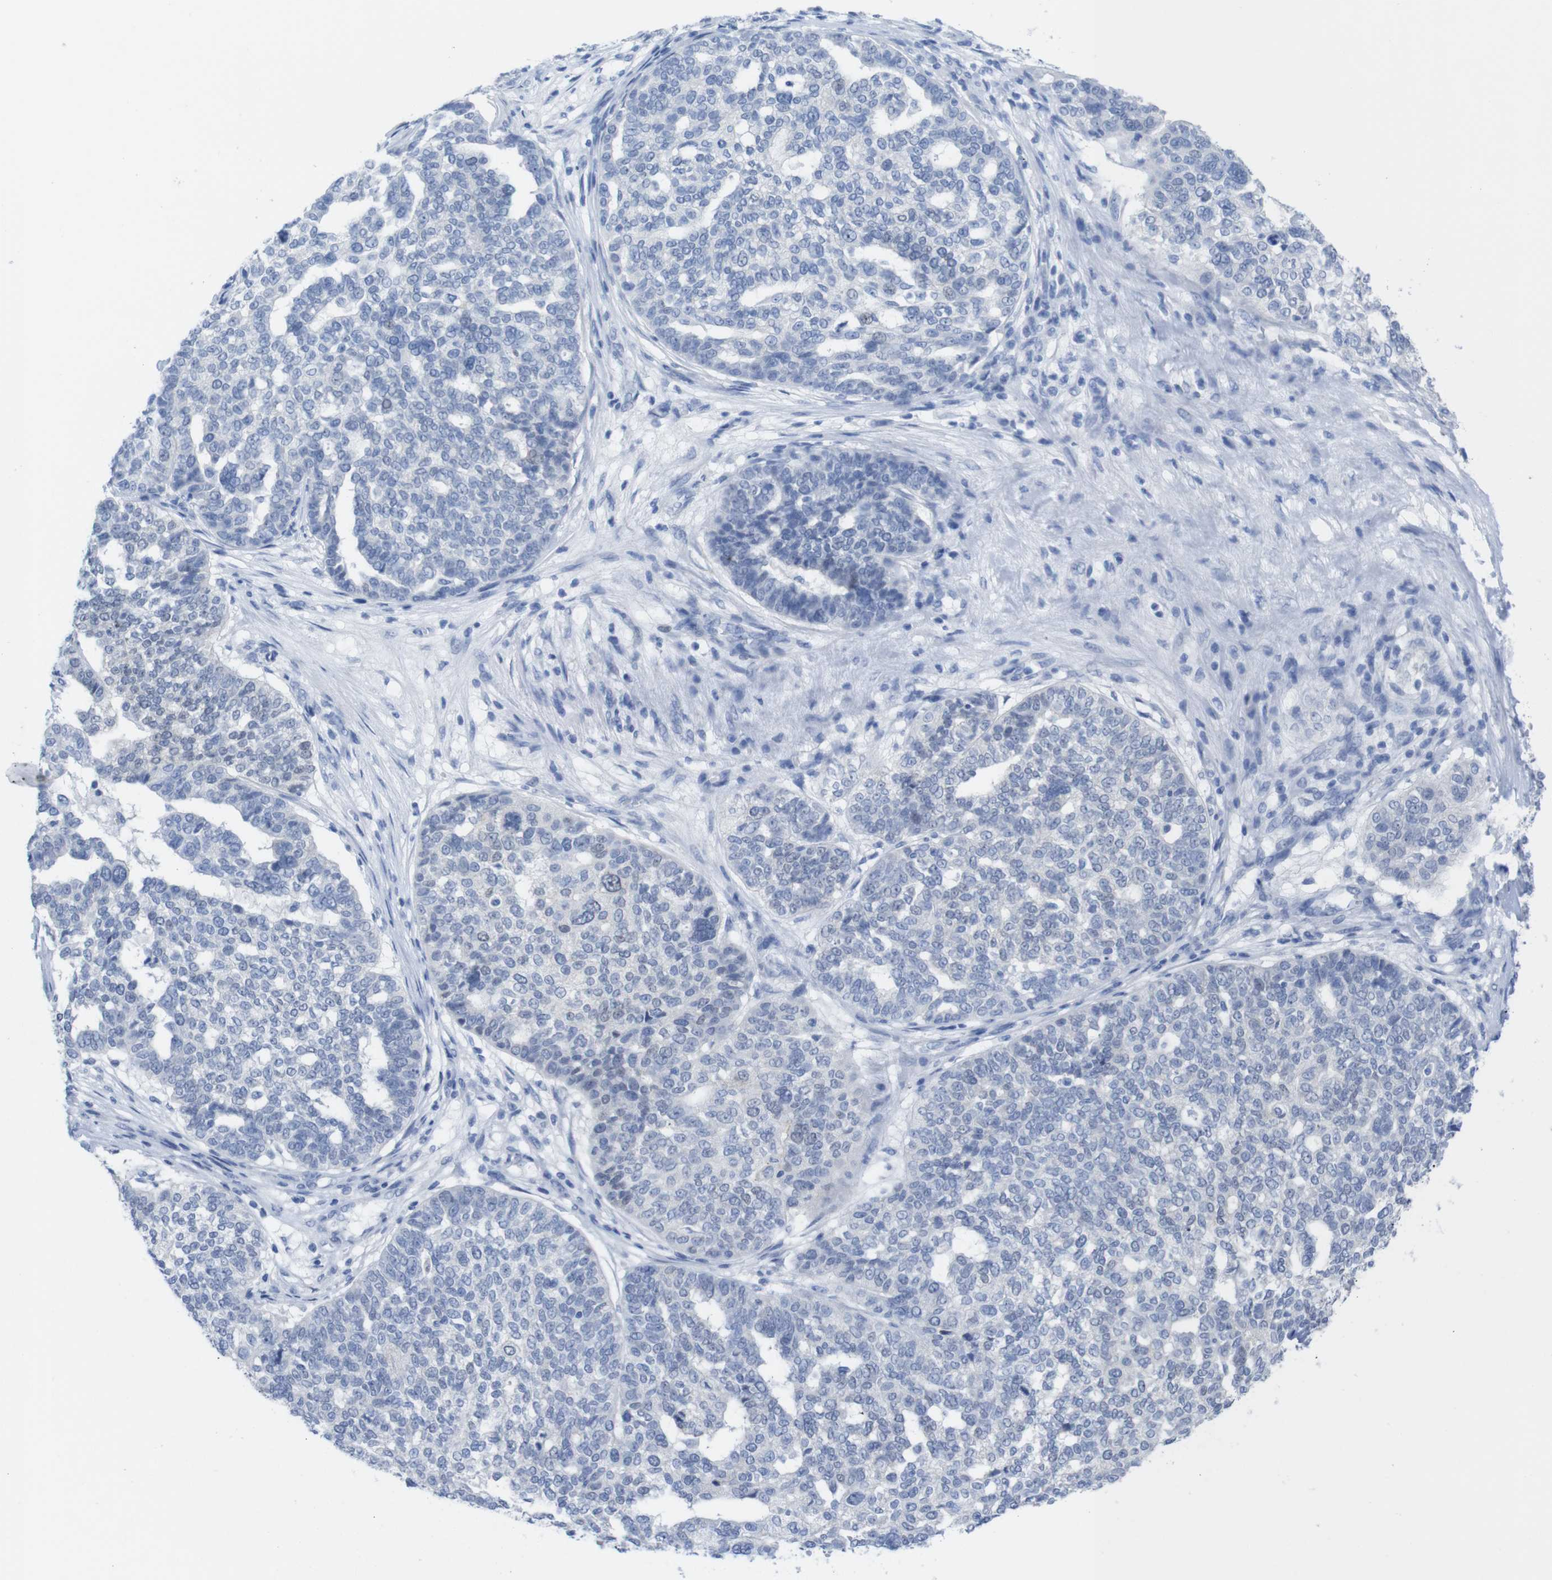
{"staining": {"intensity": "negative", "quantity": "none", "location": "none"}, "tissue": "ovarian cancer", "cell_type": "Tumor cells", "image_type": "cancer", "snomed": [{"axis": "morphology", "description": "Cystadenocarcinoma, serous, NOS"}, {"axis": "topography", "description": "Ovary"}], "caption": "Human ovarian cancer stained for a protein using immunohistochemistry exhibits no positivity in tumor cells.", "gene": "PNMA1", "patient": {"sex": "female", "age": 59}}